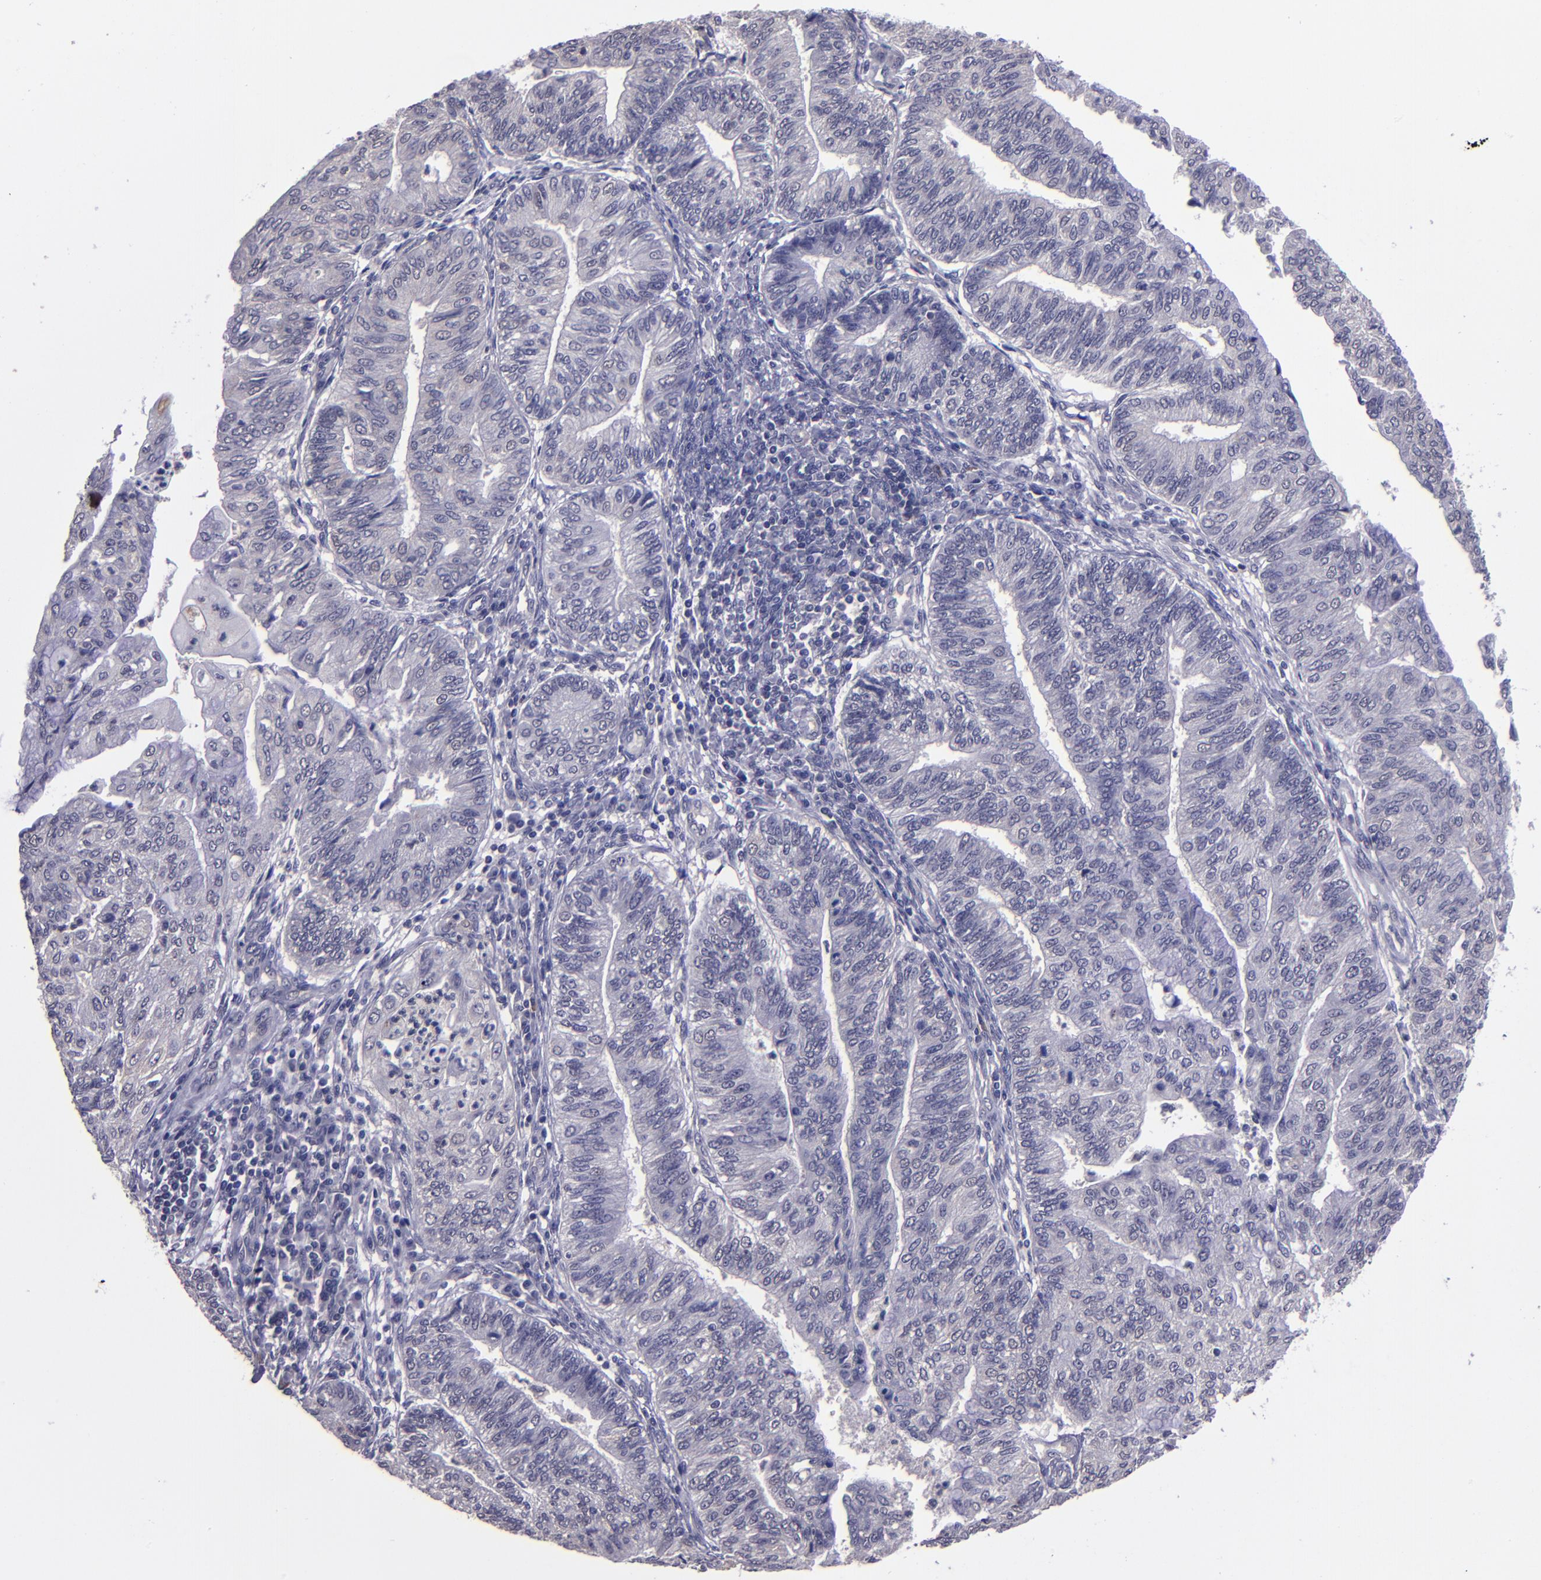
{"staining": {"intensity": "negative", "quantity": "none", "location": "none"}, "tissue": "endometrial cancer", "cell_type": "Tumor cells", "image_type": "cancer", "snomed": [{"axis": "morphology", "description": "Adenocarcinoma, NOS"}, {"axis": "topography", "description": "Endometrium"}], "caption": "Tumor cells are negative for brown protein staining in endometrial cancer (adenocarcinoma). (DAB (3,3'-diaminobenzidine) immunohistochemistry (IHC), high magnification).", "gene": "CEBPE", "patient": {"sex": "female", "age": 59}}